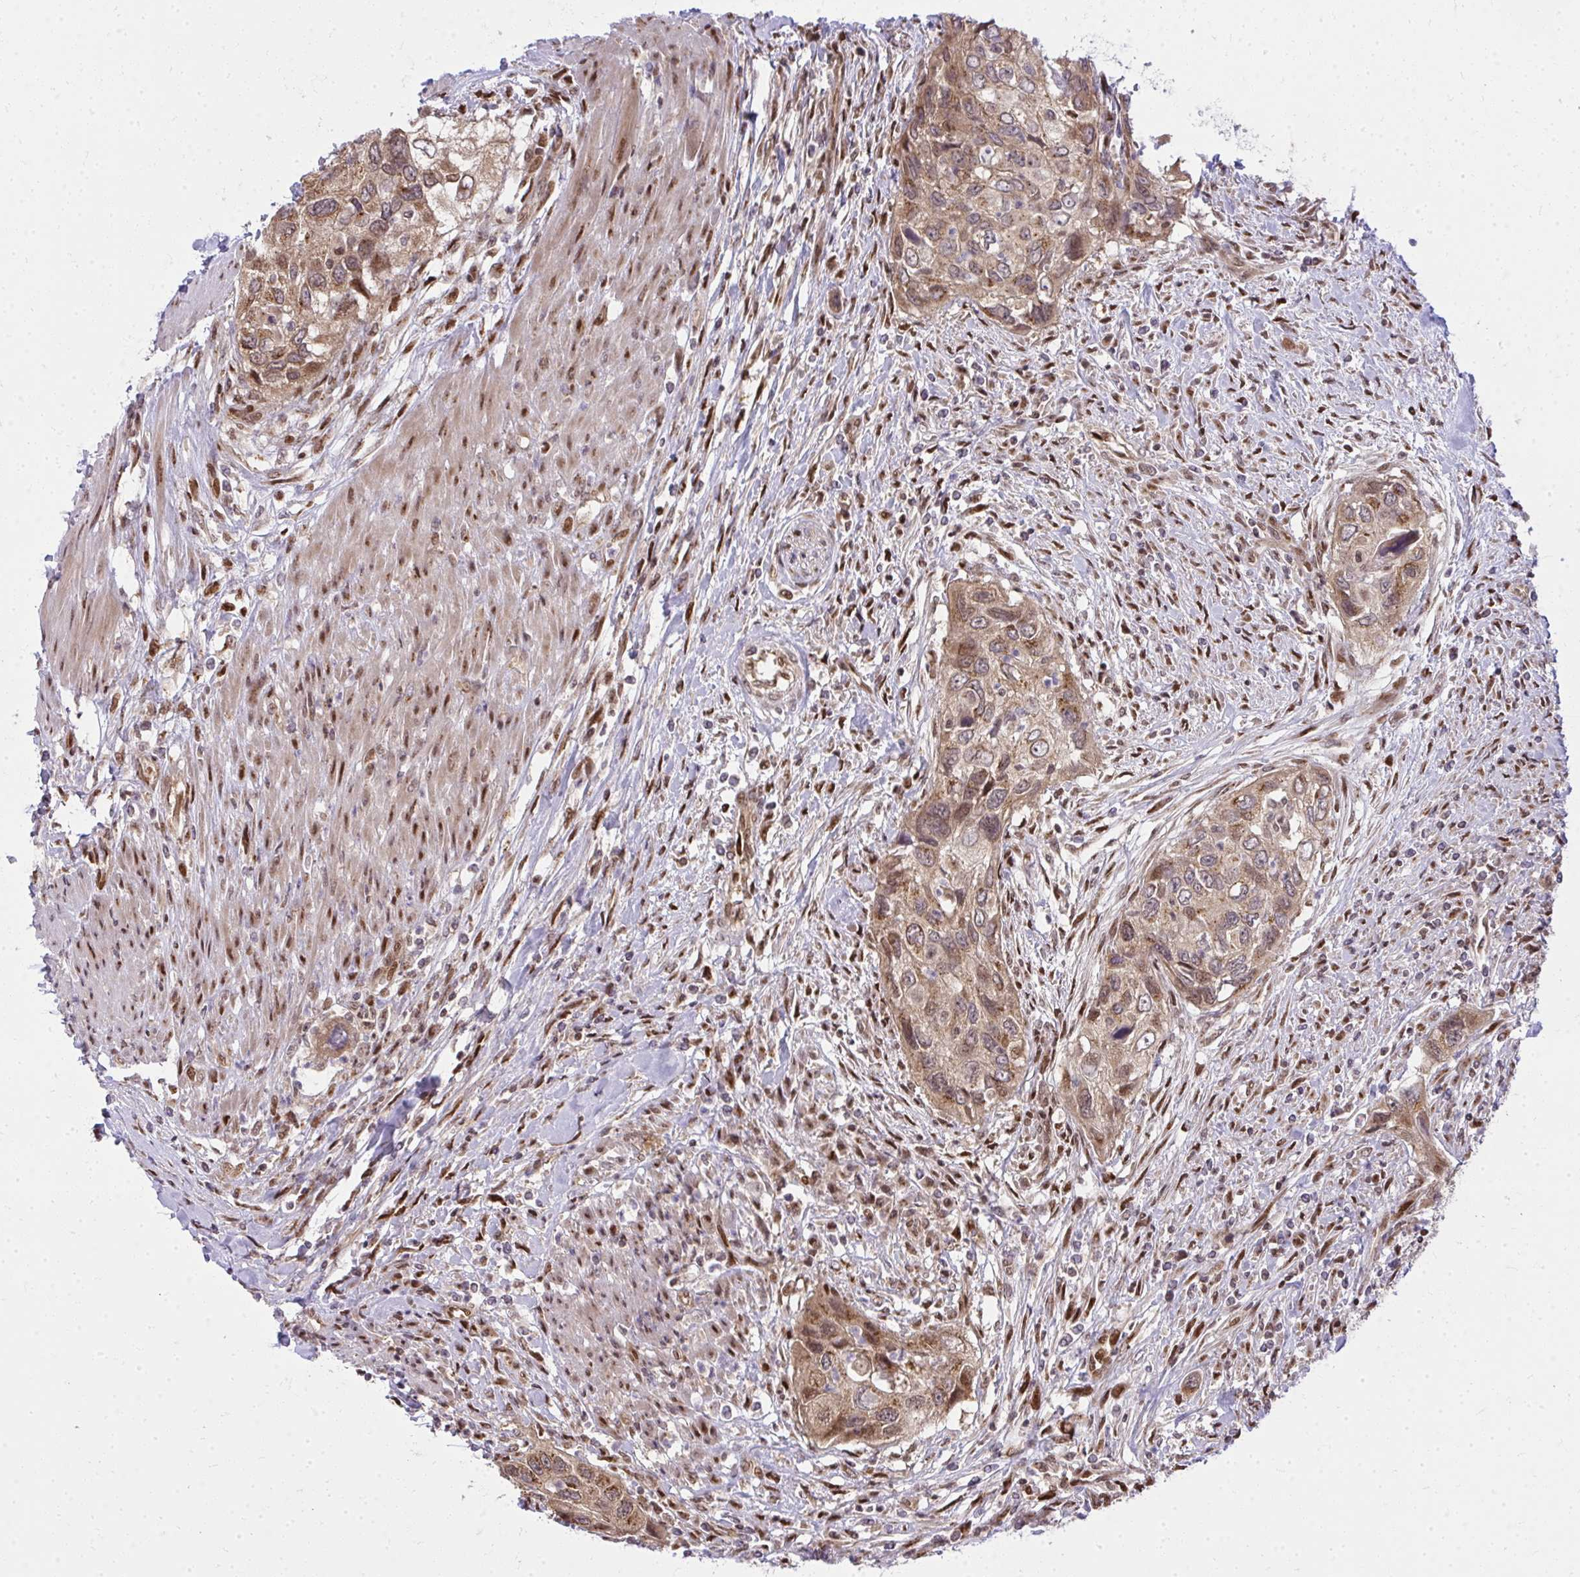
{"staining": {"intensity": "moderate", "quantity": "25%-75%", "location": "cytoplasmic/membranous,nuclear"}, "tissue": "urothelial cancer", "cell_type": "Tumor cells", "image_type": "cancer", "snomed": [{"axis": "morphology", "description": "Urothelial carcinoma, High grade"}, {"axis": "topography", "description": "Urinary bladder"}], "caption": "Immunohistochemical staining of urothelial cancer demonstrates medium levels of moderate cytoplasmic/membranous and nuclear protein positivity in approximately 25%-75% of tumor cells. (Brightfield microscopy of DAB IHC at high magnification).", "gene": "PIGY", "patient": {"sex": "female", "age": 60}}